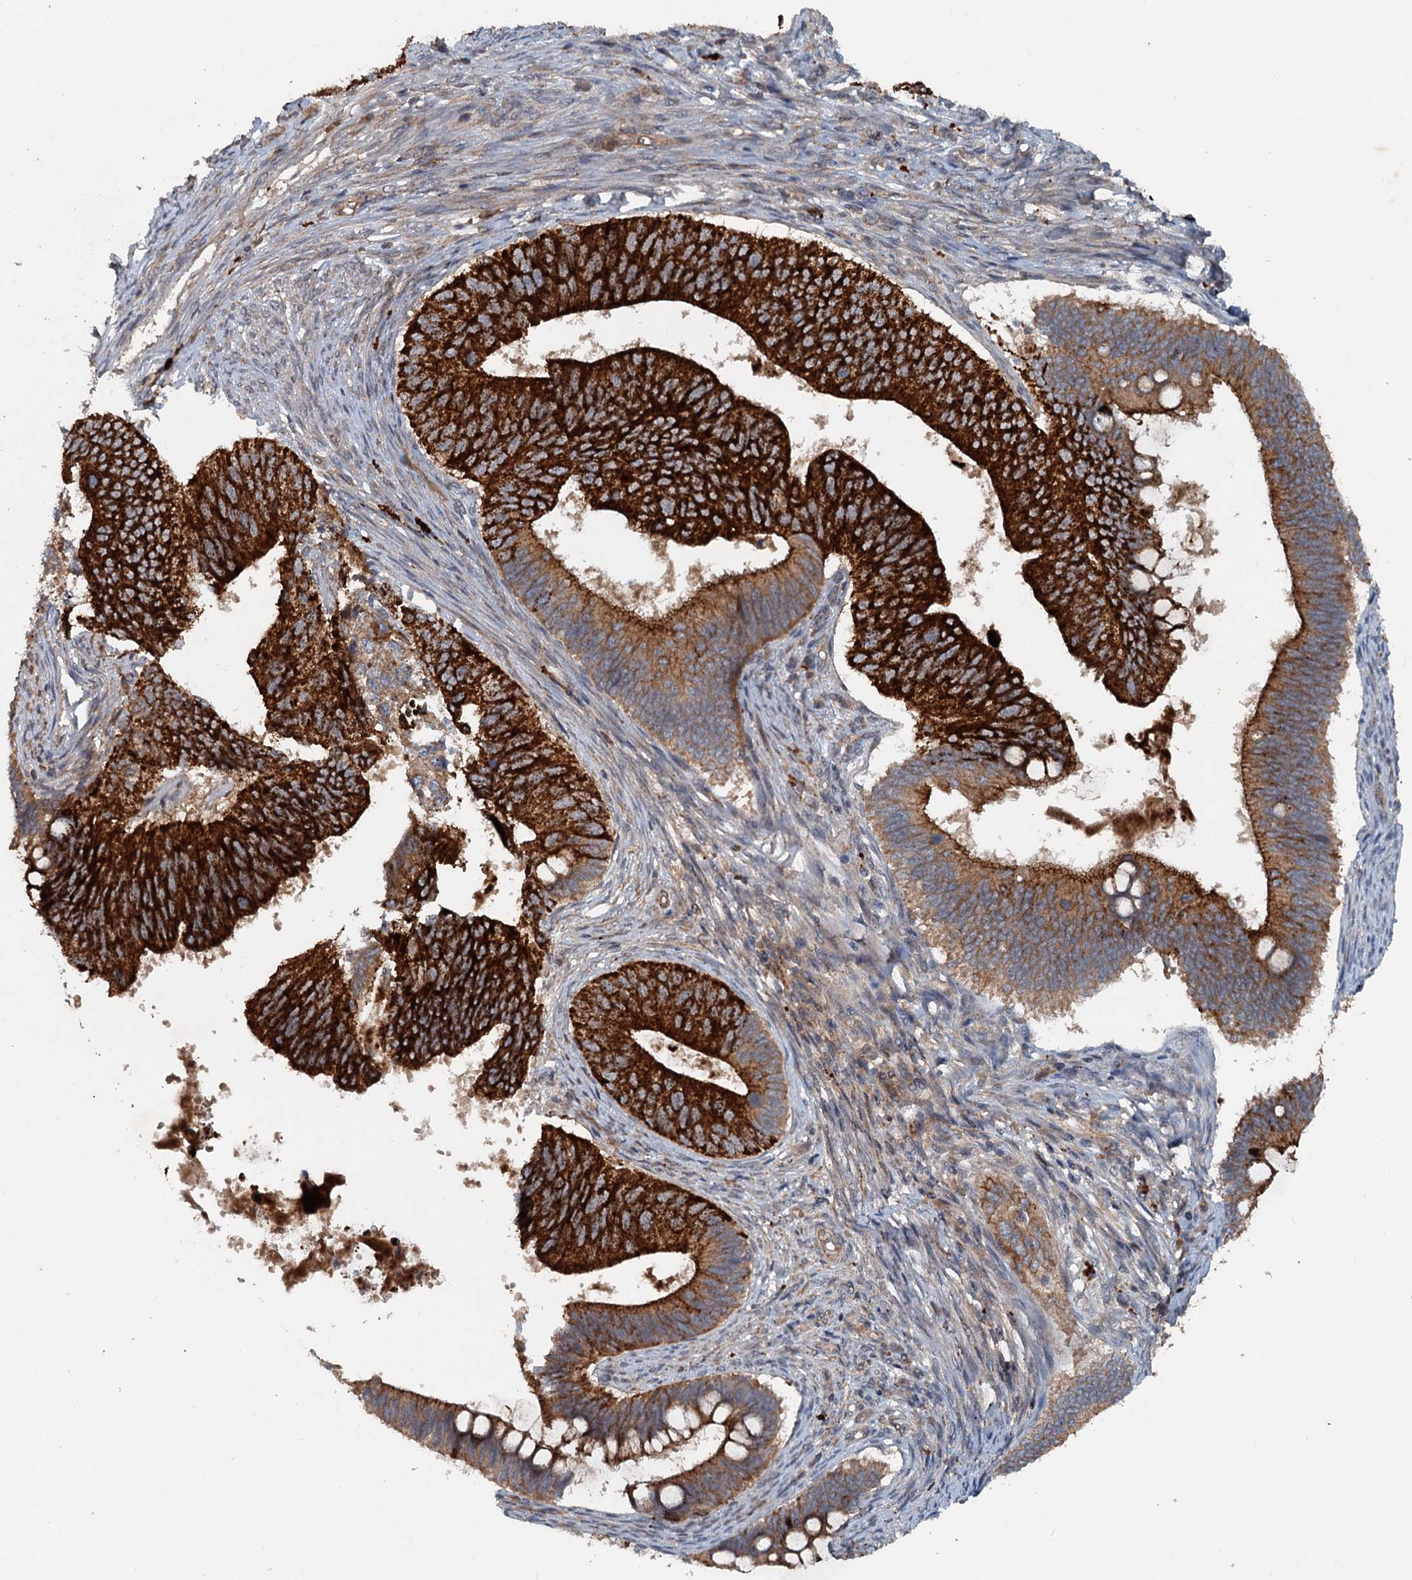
{"staining": {"intensity": "strong", "quantity": "25%-75%", "location": "cytoplasmic/membranous"}, "tissue": "cervical cancer", "cell_type": "Tumor cells", "image_type": "cancer", "snomed": [{"axis": "morphology", "description": "Adenocarcinoma, NOS"}, {"axis": "topography", "description": "Cervix"}], "caption": "Protein staining reveals strong cytoplasmic/membranous staining in approximately 25%-75% of tumor cells in cervical cancer (adenocarcinoma).", "gene": "N4BP2L2", "patient": {"sex": "female", "age": 42}}